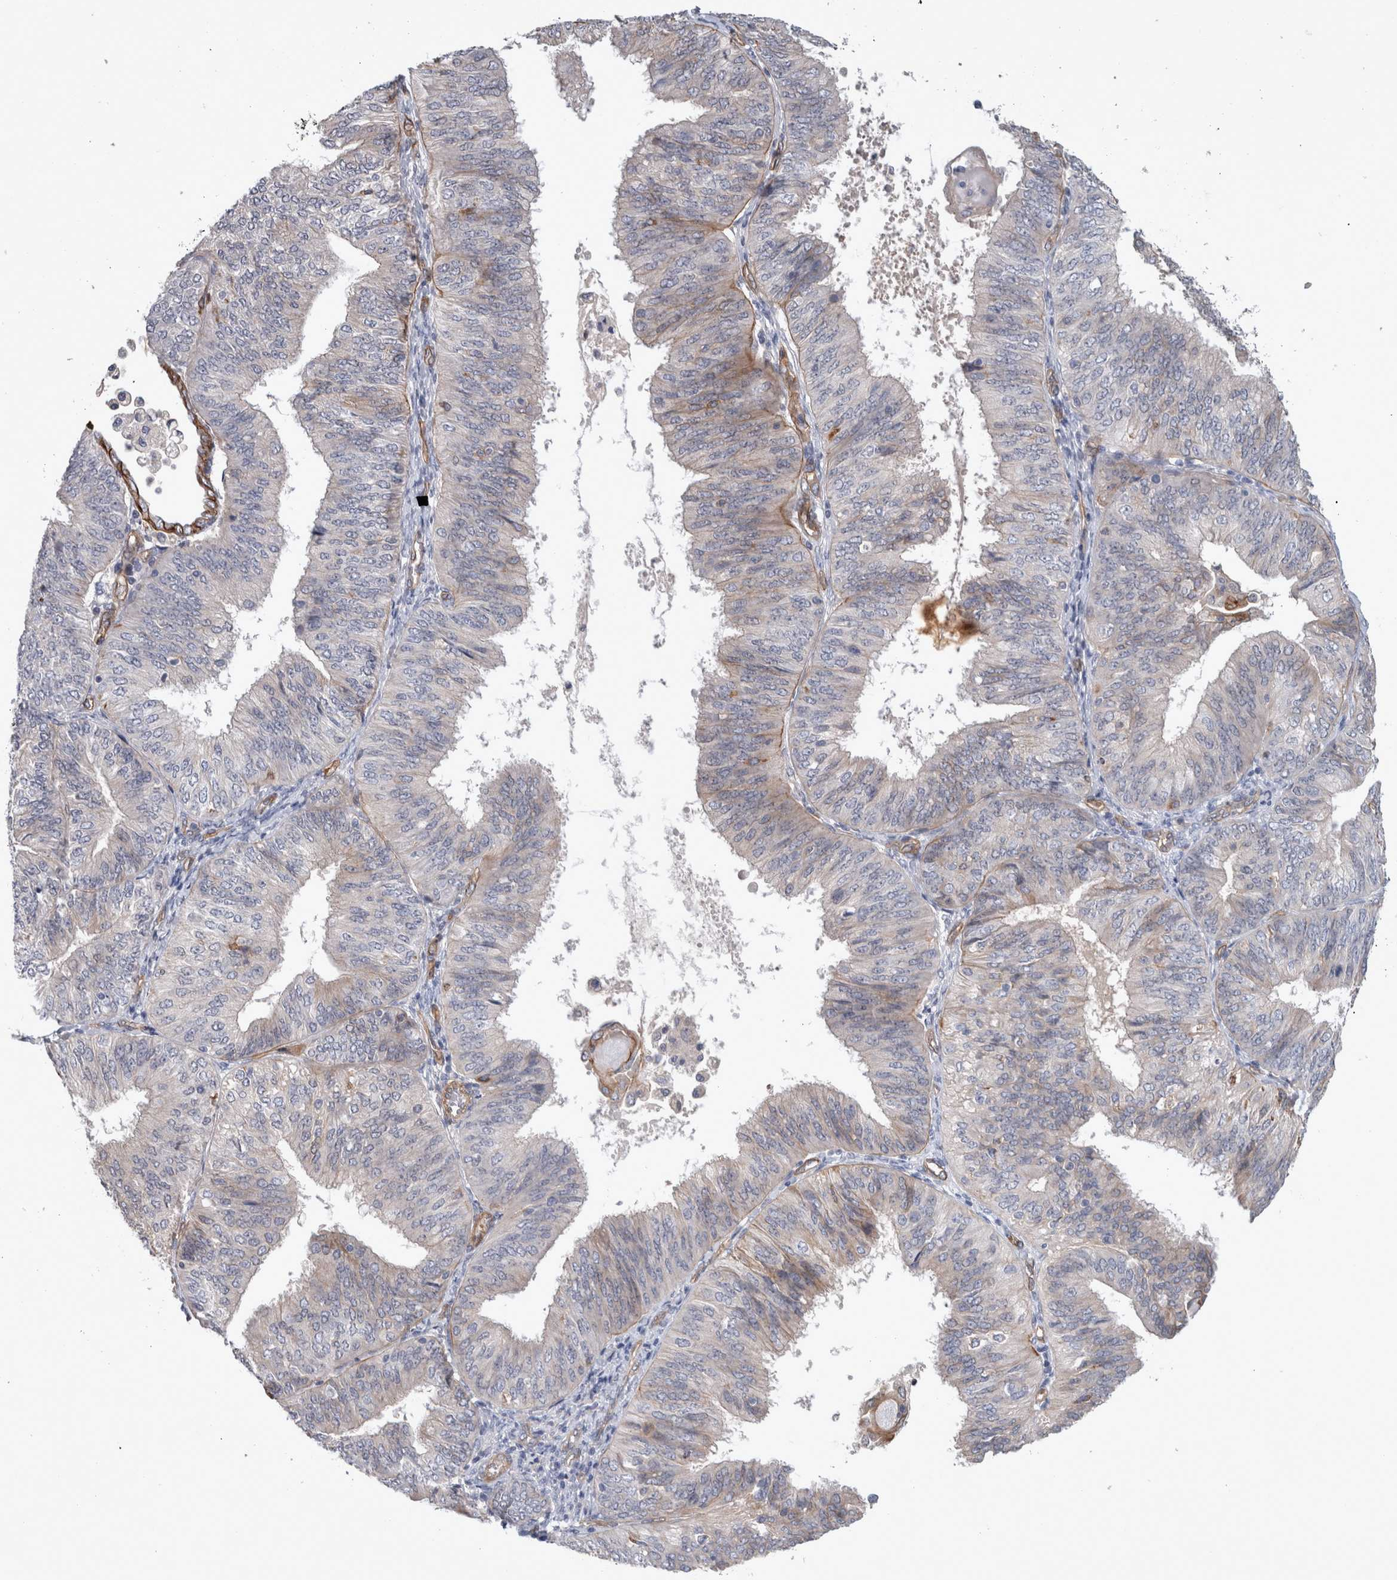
{"staining": {"intensity": "negative", "quantity": "none", "location": "none"}, "tissue": "endometrial cancer", "cell_type": "Tumor cells", "image_type": "cancer", "snomed": [{"axis": "morphology", "description": "Adenocarcinoma, NOS"}, {"axis": "topography", "description": "Endometrium"}], "caption": "Immunohistochemical staining of endometrial cancer demonstrates no significant expression in tumor cells.", "gene": "BCAM", "patient": {"sex": "female", "age": 58}}